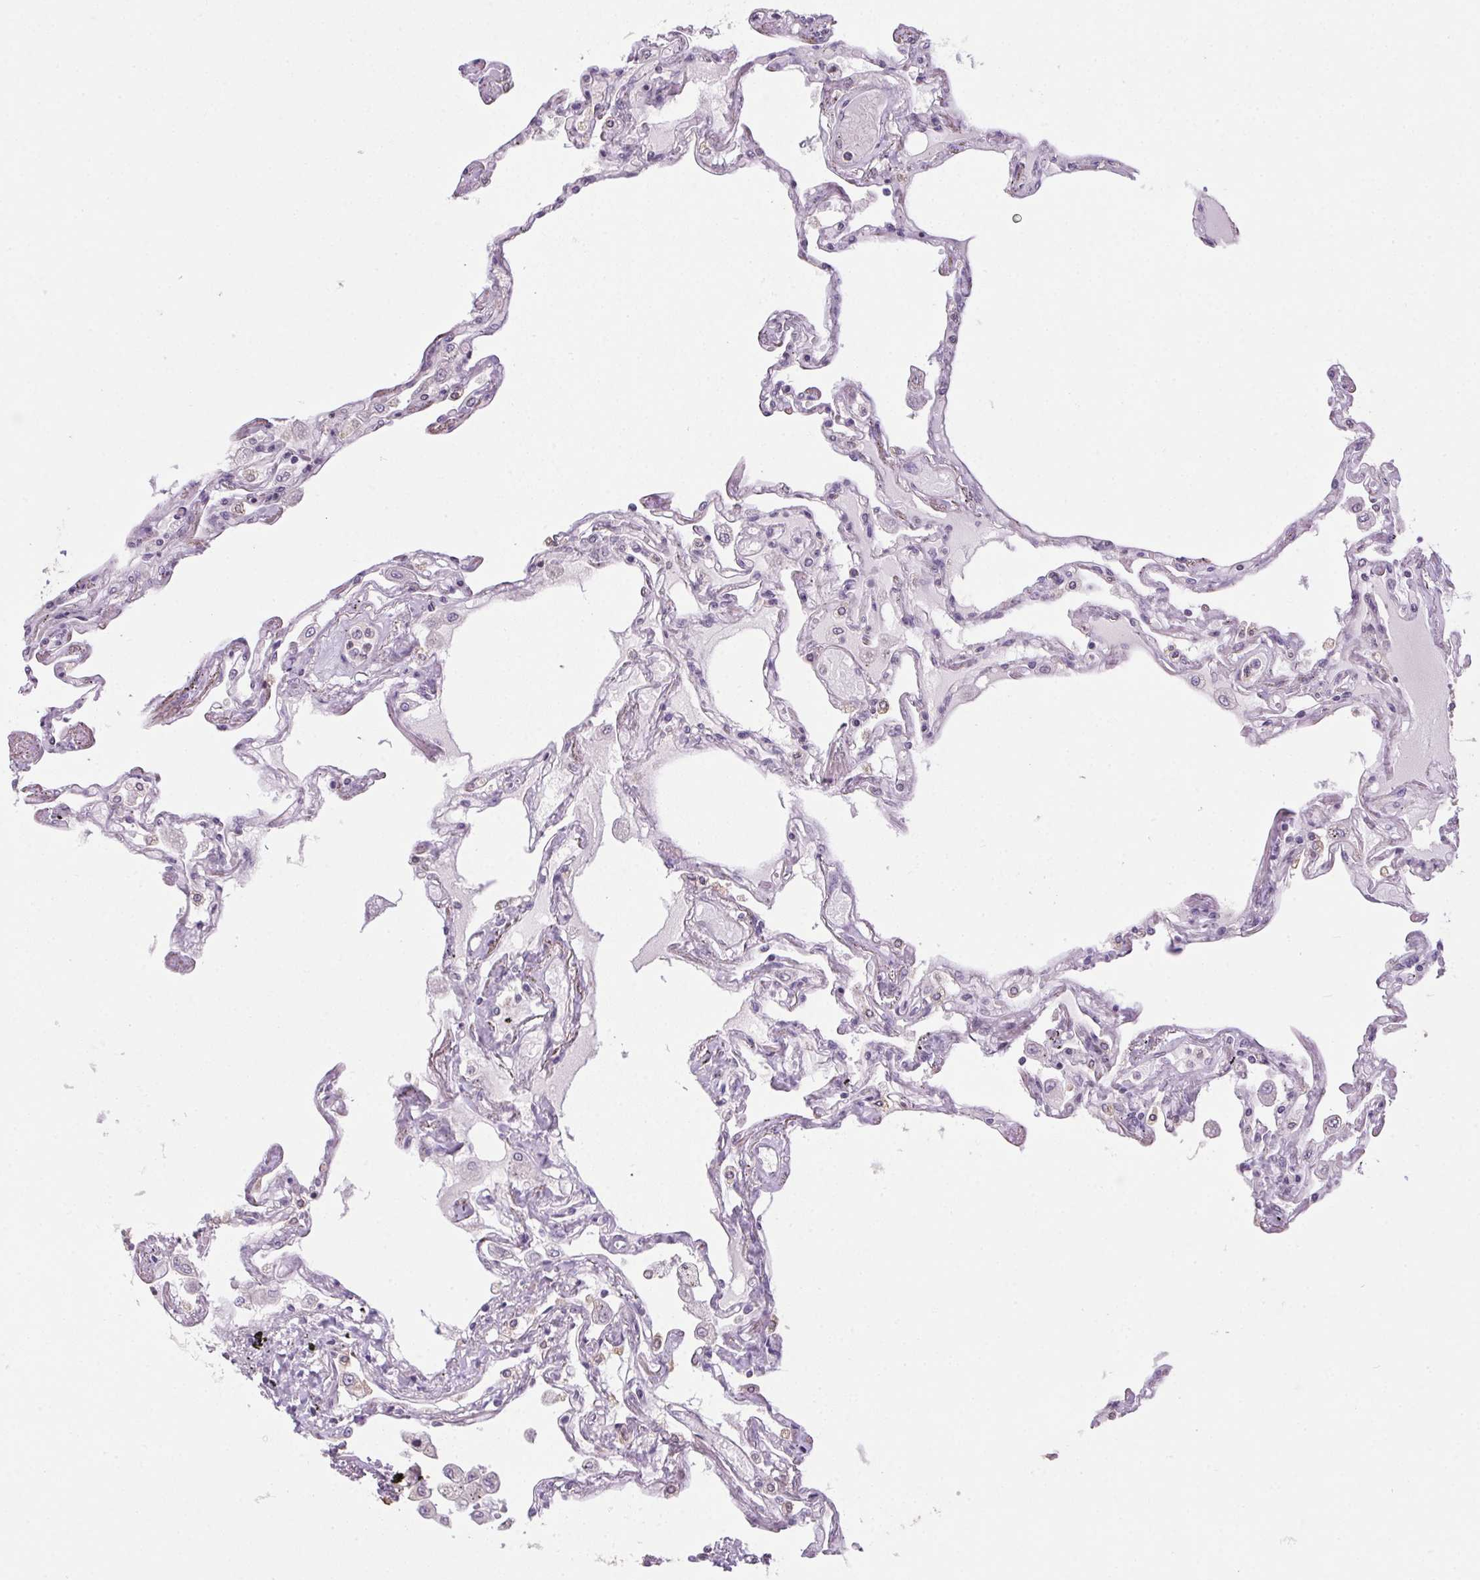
{"staining": {"intensity": "negative", "quantity": "none", "location": "none"}, "tissue": "lung", "cell_type": "Alveolar cells", "image_type": "normal", "snomed": [{"axis": "morphology", "description": "Normal tissue, NOS"}, {"axis": "morphology", "description": "Adenocarcinoma, NOS"}, {"axis": "topography", "description": "Cartilage tissue"}, {"axis": "topography", "description": "Lung"}], "caption": "DAB (3,3'-diaminobenzidine) immunohistochemical staining of unremarkable lung shows no significant positivity in alveolar cells.", "gene": "SPACA9", "patient": {"sex": "female", "age": 67}}